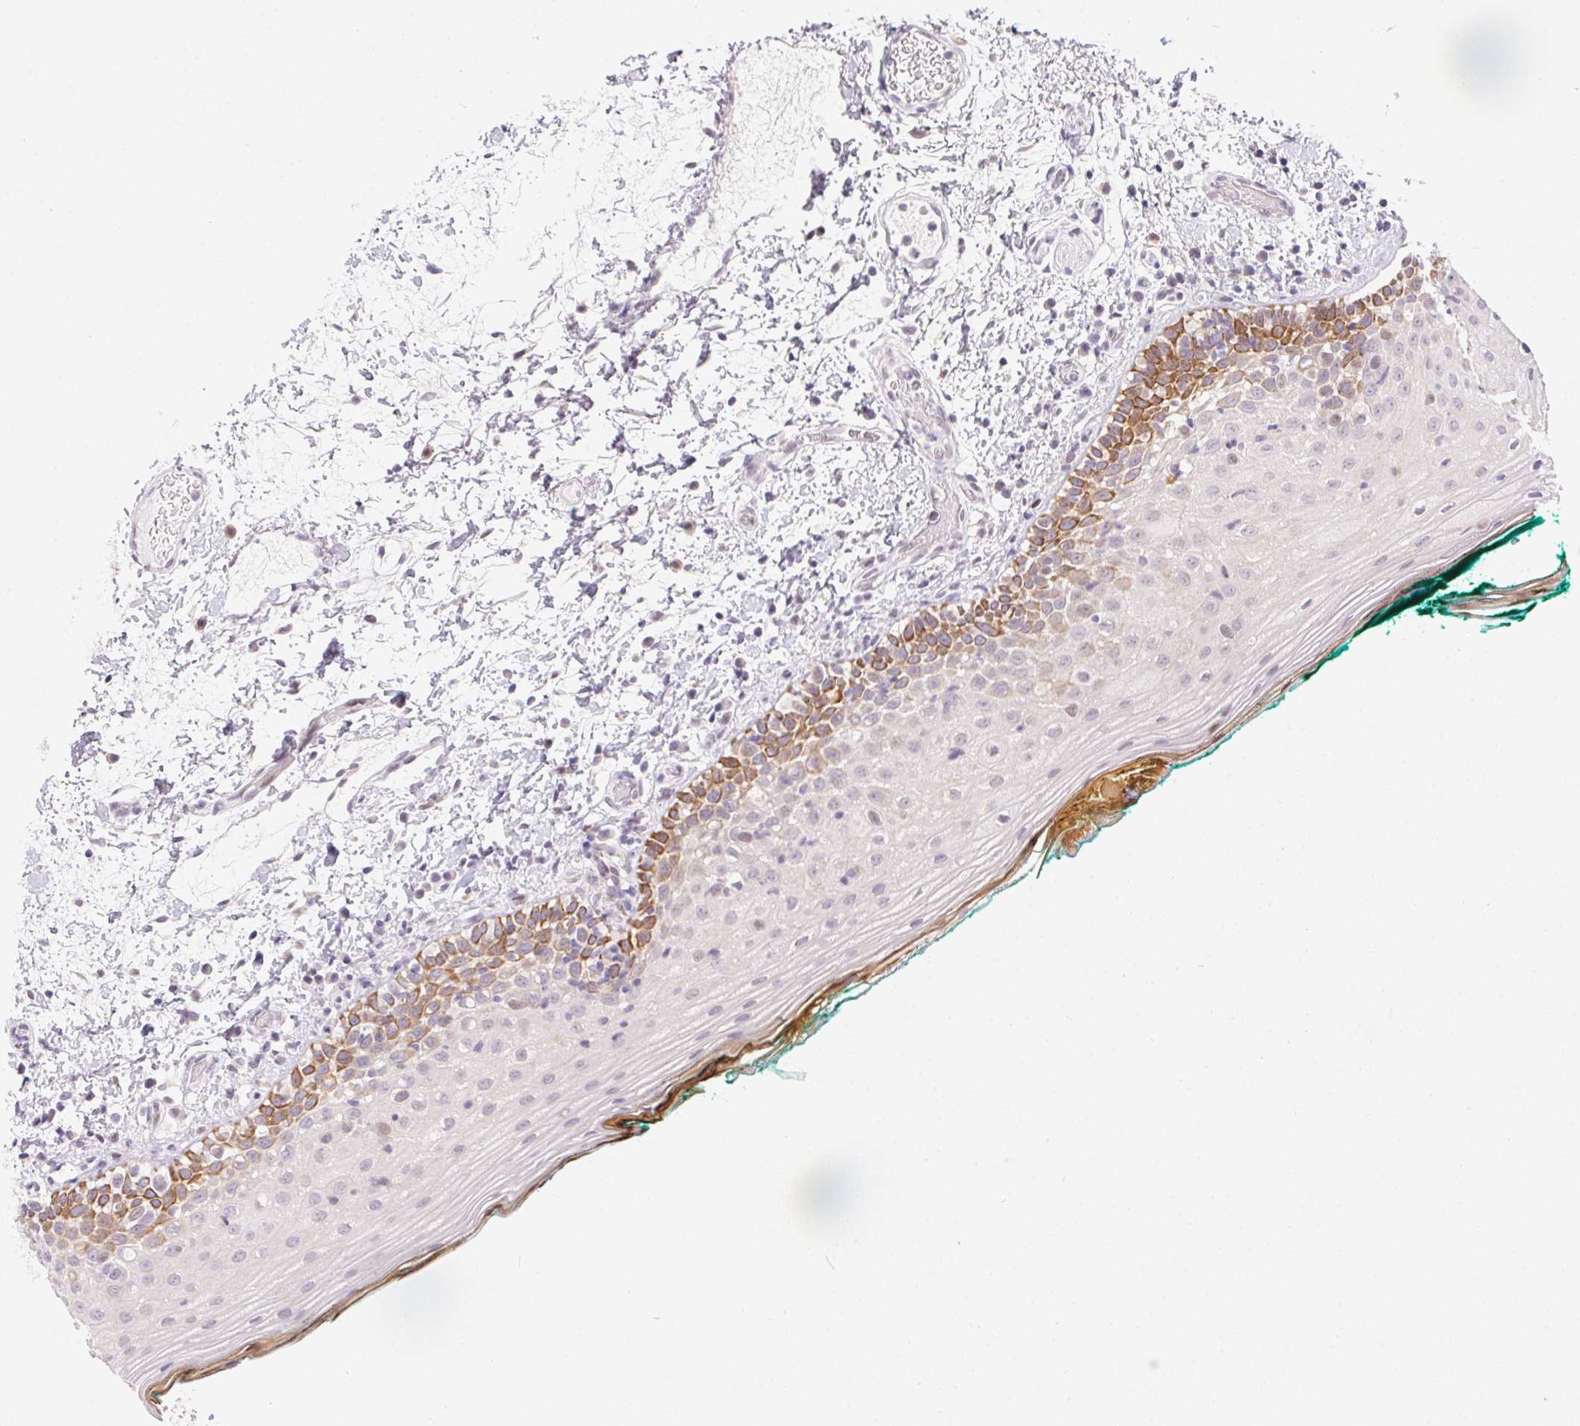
{"staining": {"intensity": "moderate", "quantity": "25%-75%", "location": "cytoplasmic/membranous"}, "tissue": "oral mucosa", "cell_type": "Squamous epithelial cells", "image_type": "normal", "snomed": [{"axis": "morphology", "description": "Normal tissue, NOS"}, {"axis": "topography", "description": "Oral tissue"}], "caption": "Oral mucosa stained for a protein demonstrates moderate cytoplasmic/membranous positivity in squamous epithelial cells. (IHC, brightfield microscopy, high magnification).", "gene": "MORC1", "patient": {"sex": "female", "age": 83}}